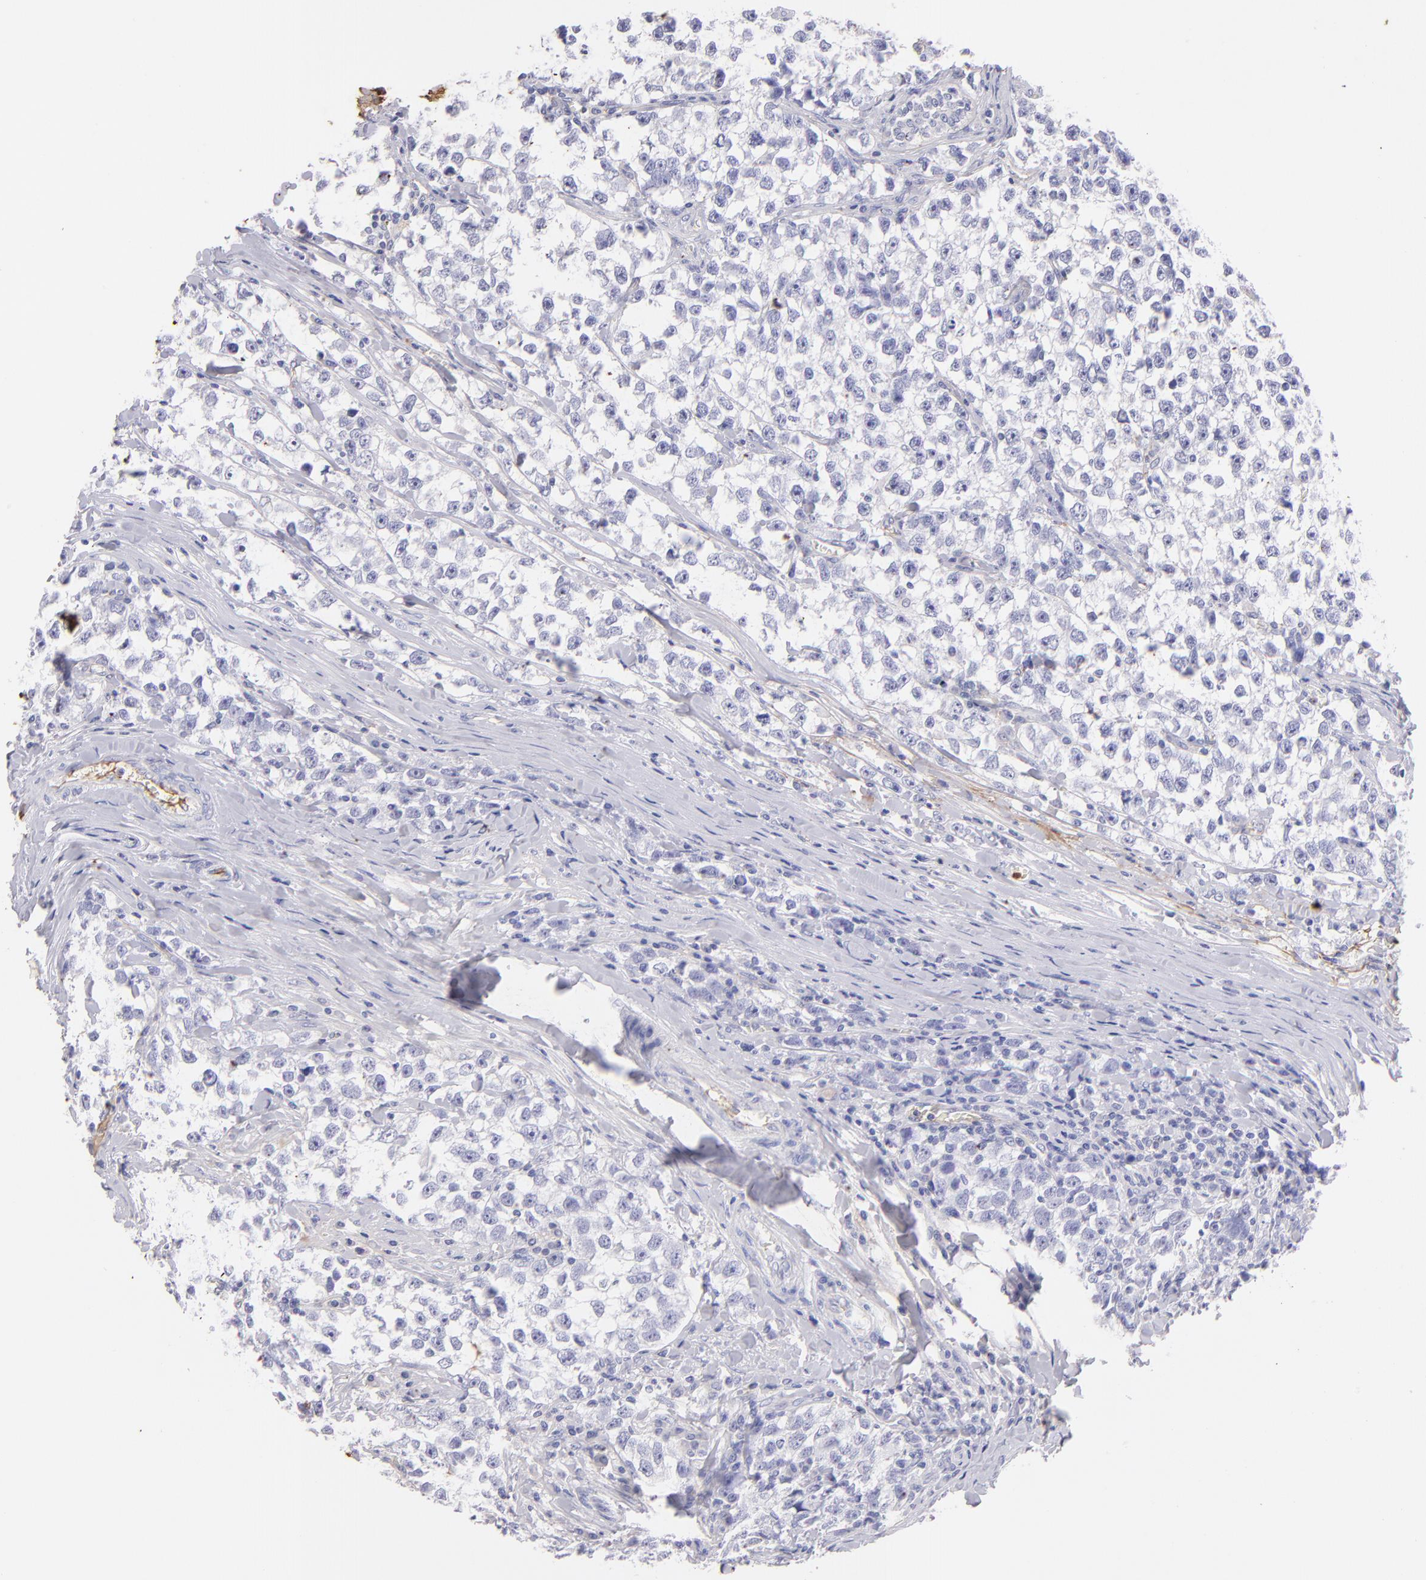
{"staining": {"intensity": "negative", "quantity": "none", "location": "none"}, "tissue": "testis cancer", "cell_type": "Tumor cells", "image_type": "cancer", "snomed": [{"axis": "morphology", "description": "Seminoma, NOS"}, {"axis": "morphology", "description": "Carcinoma, Embryonal, NOS"}, {"axis": "topography", "description": "Testis"}], "caption": "An immunohistochemistry micrograph of testis cancer (seminoma) is shown. There is no staining in tumor cells of testis cancer (seminoma).", "gene": "FGB", "patient": {"sex": "male", "age": 30}}